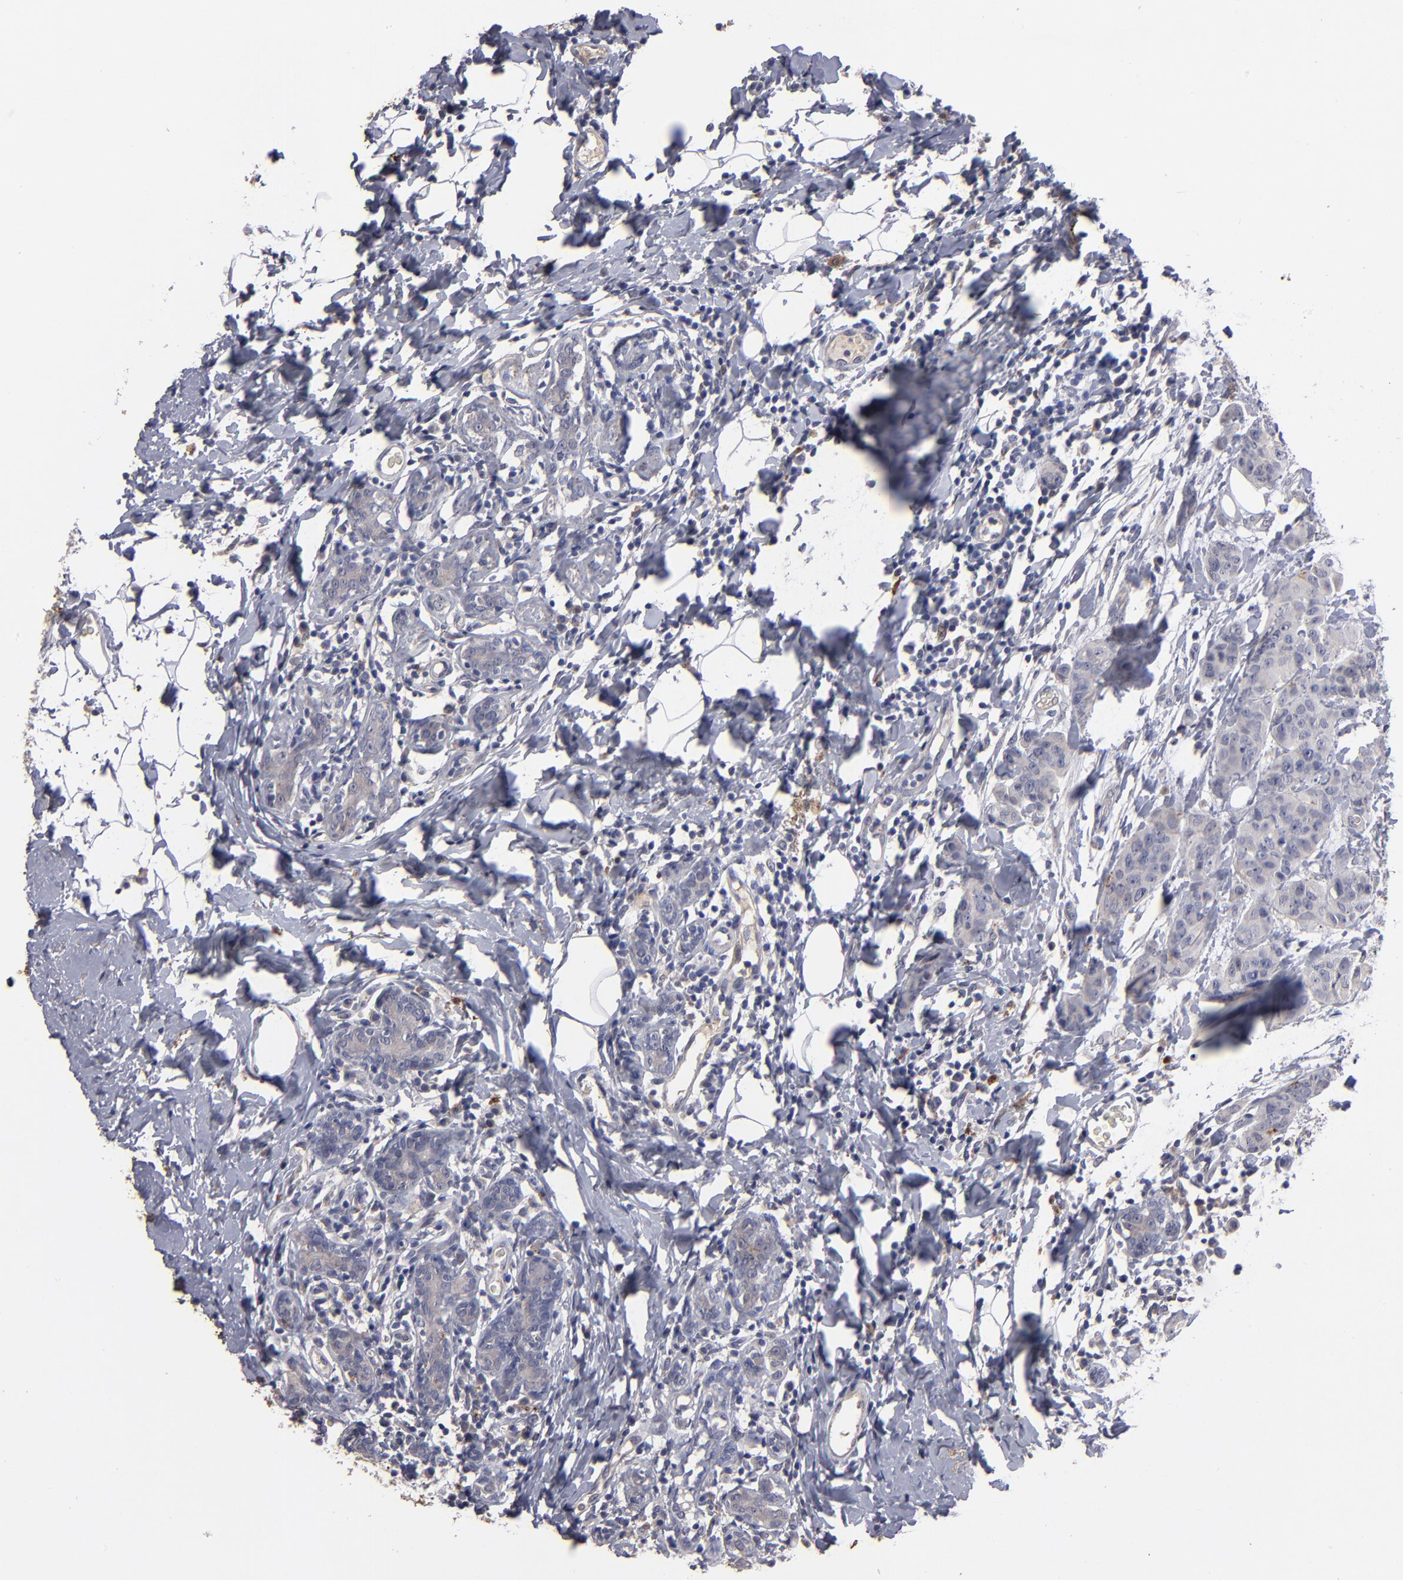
{"staining": {"intensity": "weak", "quantity": "25%-75%", "location": "cytoplasmic/membranous"}, "tissue": "breast cancer", "cell_type": "Tumor cells", "image_type": "cancer", "snomed": [{"axis": "morphology", "description": "Duct carcinoma"}, {"axis": "topography", "description": "Breast"}], "caption": "High-power microscopy captured an immunohistochemistry image of breast cancer (invasive ductal carcinoma), revealing weak cytoplasmic/membranous expression in about 25%-75% of tumor cells.", "gene": "GPM6B", "patient": {"sex": "female", "age": 40}}